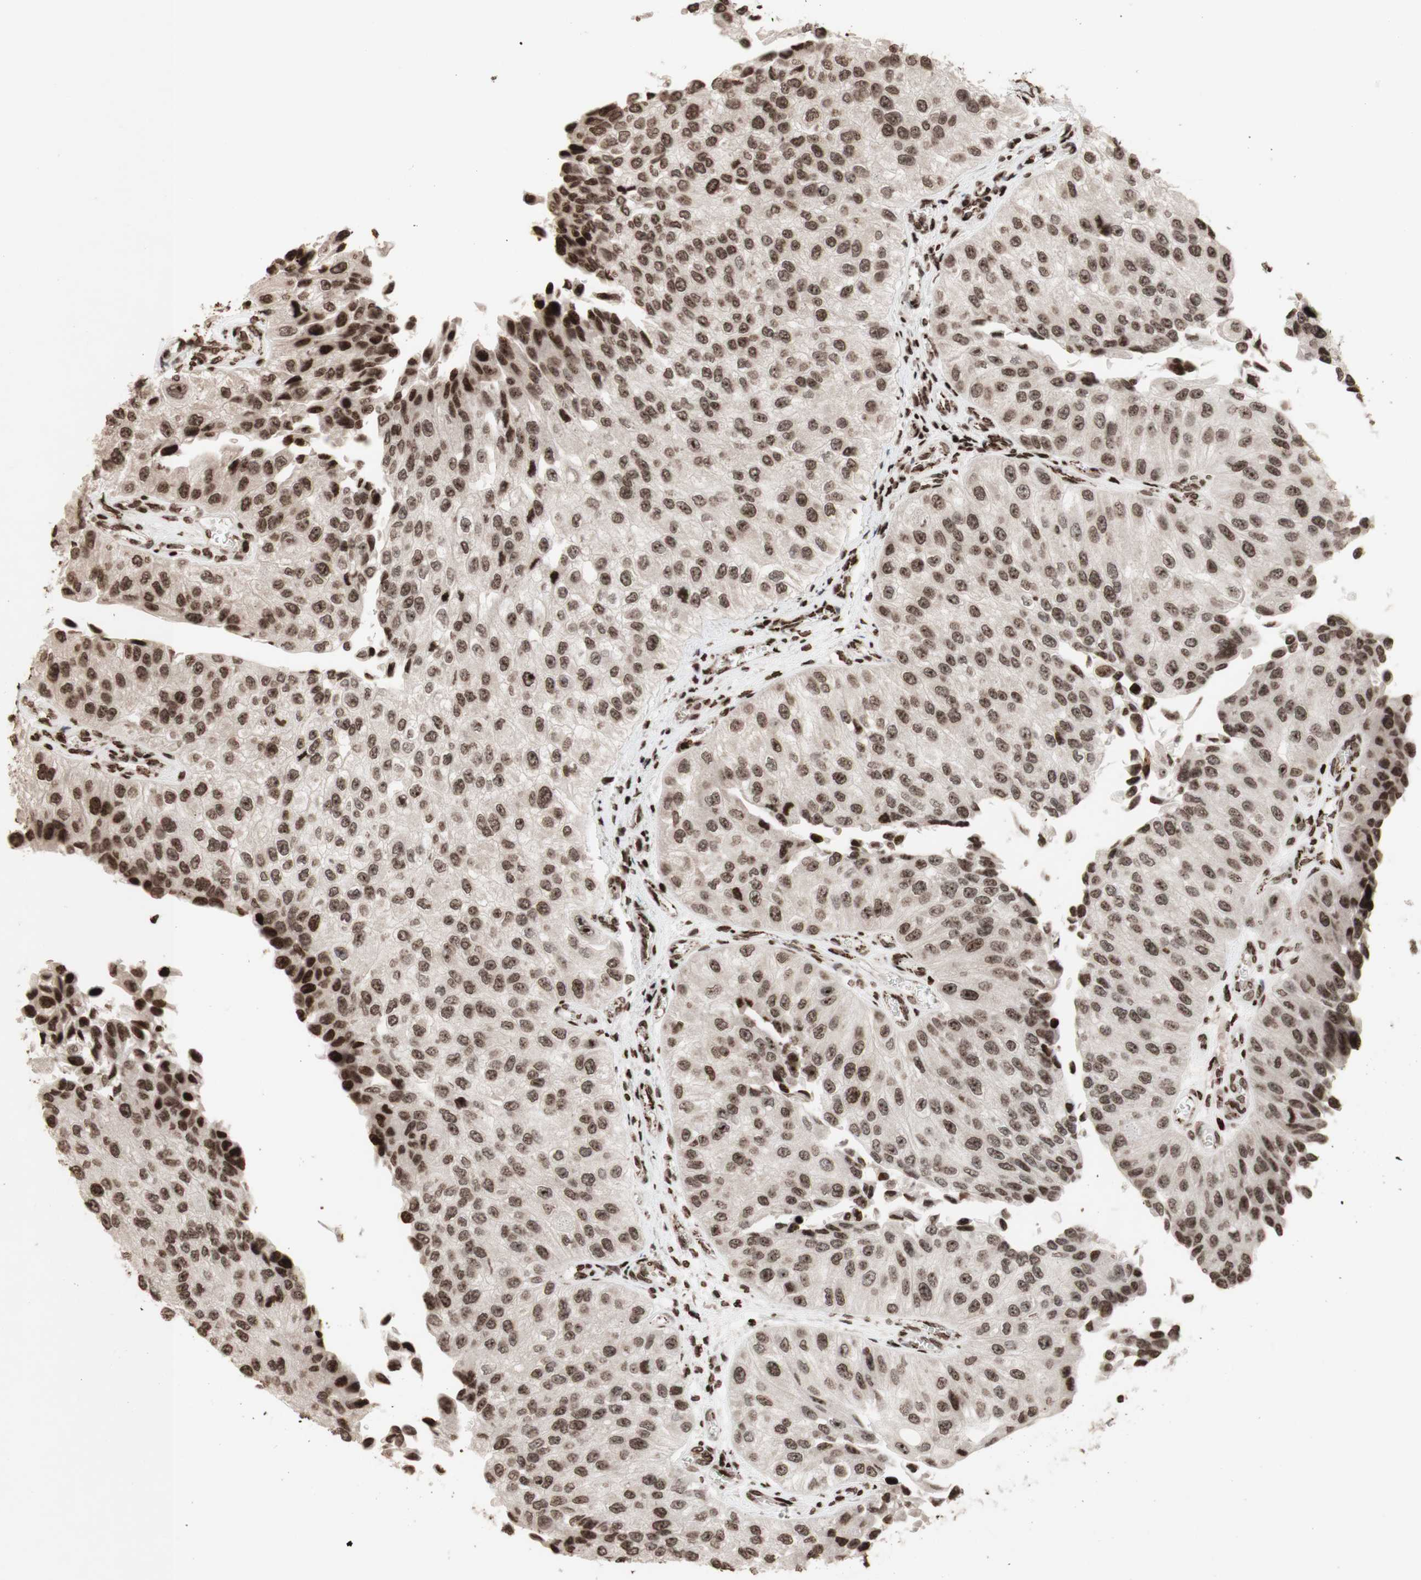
{"staining": {"intensity": "strong", "quantity": ">75%", "location": "nuclear"}, "tissue": "urothelial cancer", "cell_type": "Tumor cells", "image_type": "cancer", "snomed": [{"axis": "morphology", "description": "Urothelial carcinoma, High grade"}, {"axis": "topography", "description": "Kidney"}, {"axis": "topography", "description": "Urinary bladder"}], "caption": "This photomicrograph displays immunohistochemistry staining of human high-grade urothelial carcinoma, with high strong nuclear positivity in approximately >75% of tumor cells.", "gene": "NCAPD2", "patient": {"sex": "male", "age": 77}}